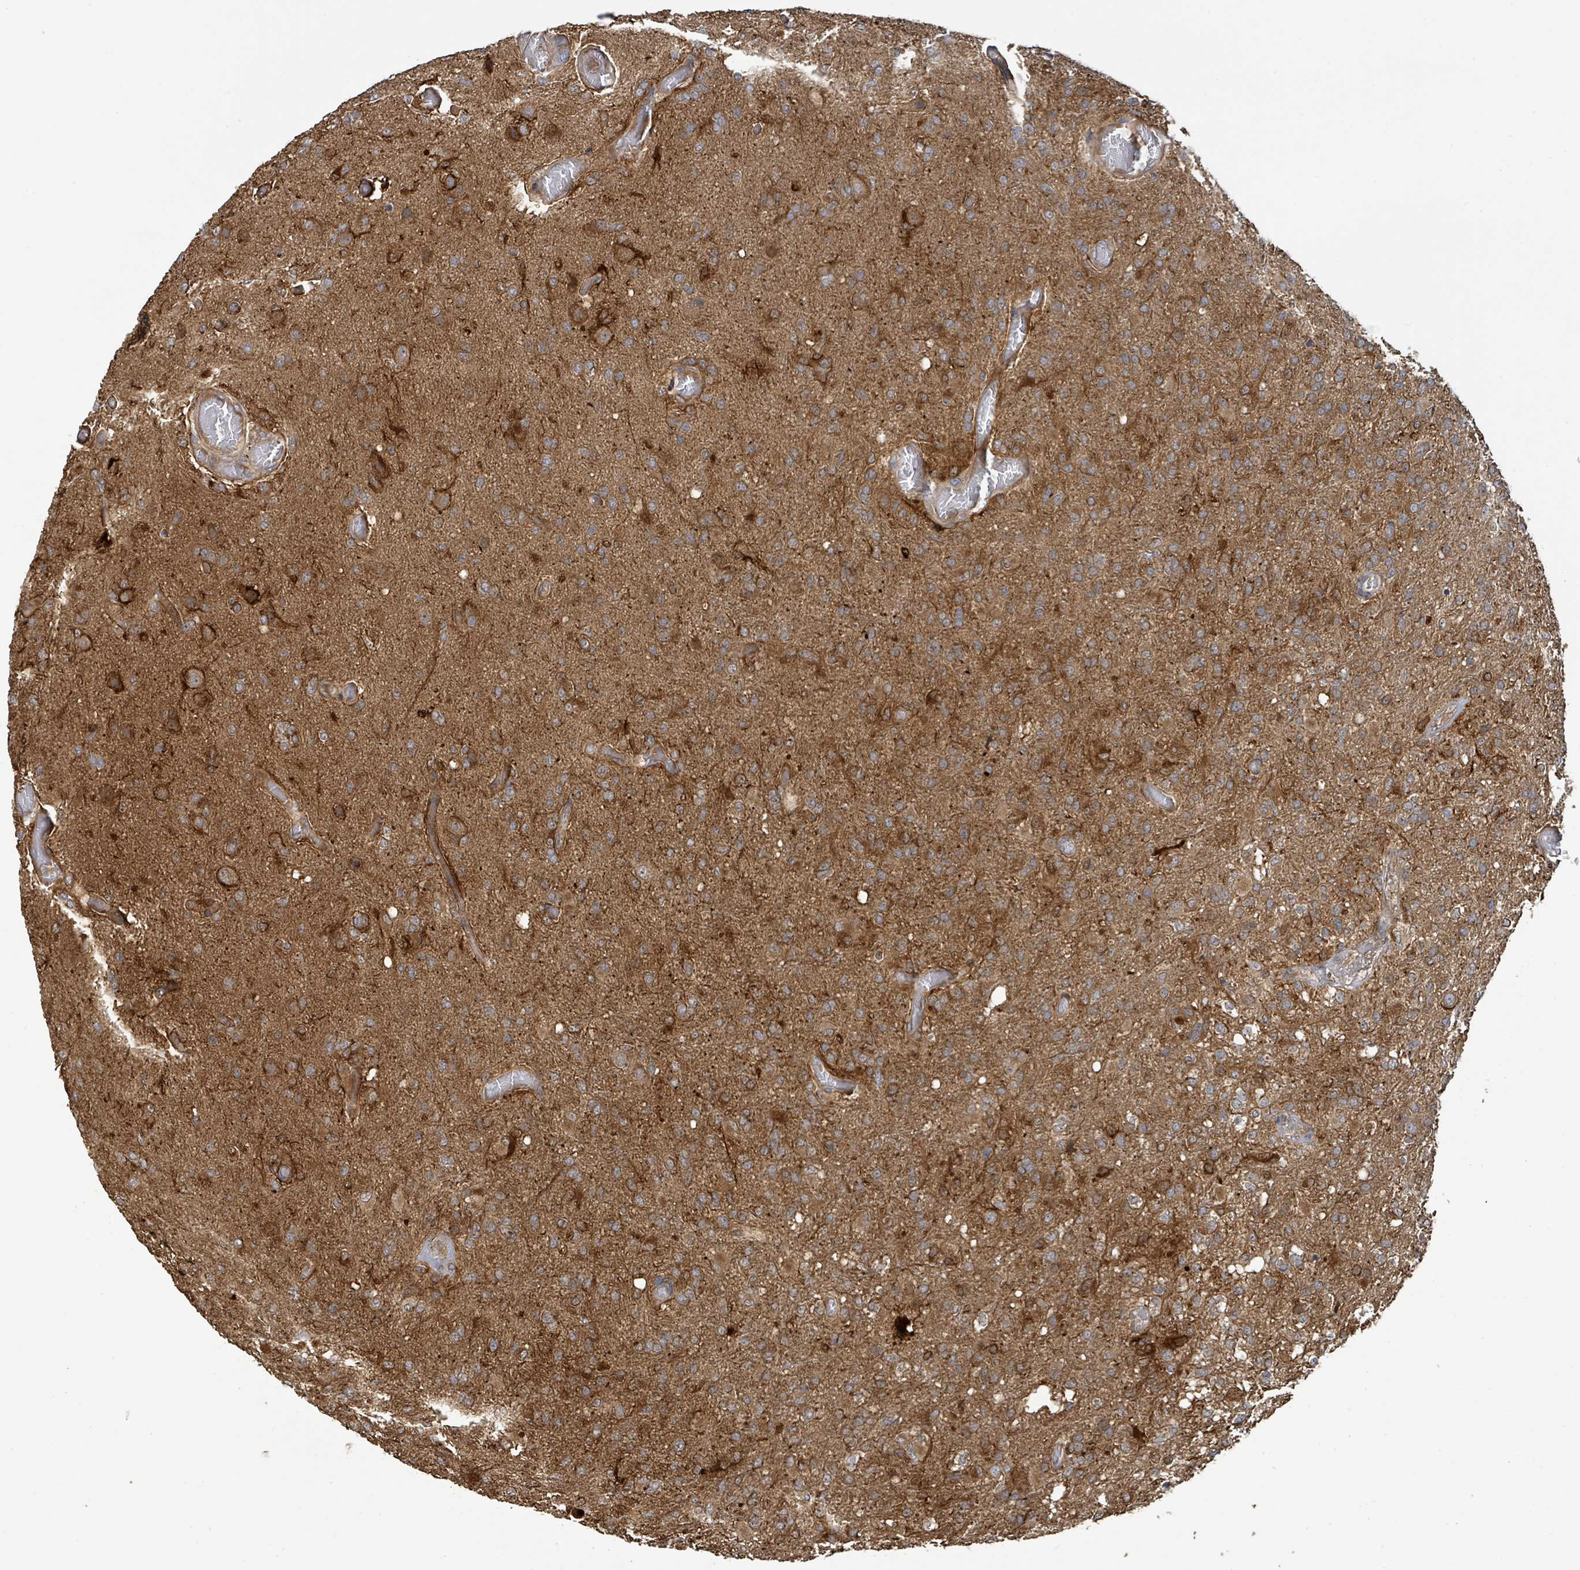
{"staining": {"intensity": "moderate", "quantity": "25%-75%", "location": "cytoplasmic/membranous"}, "tissue": "glioma", "cell_type": "Tumor cells", "image_type": "cancer", "snomed": [{"axis": "morphology", "description": "Glioma, malignant, High grade"}, {"axis": "topography", "description": "Brain"}], "caption": "Tumor cells exhibit medium levels of moderate cytoplasmic/membranous expression in approximately 25%-75% of cells in high-grade glioma (malignant).", "gene": "STARD4", "patient": {"sex": "female", "age": 74}}